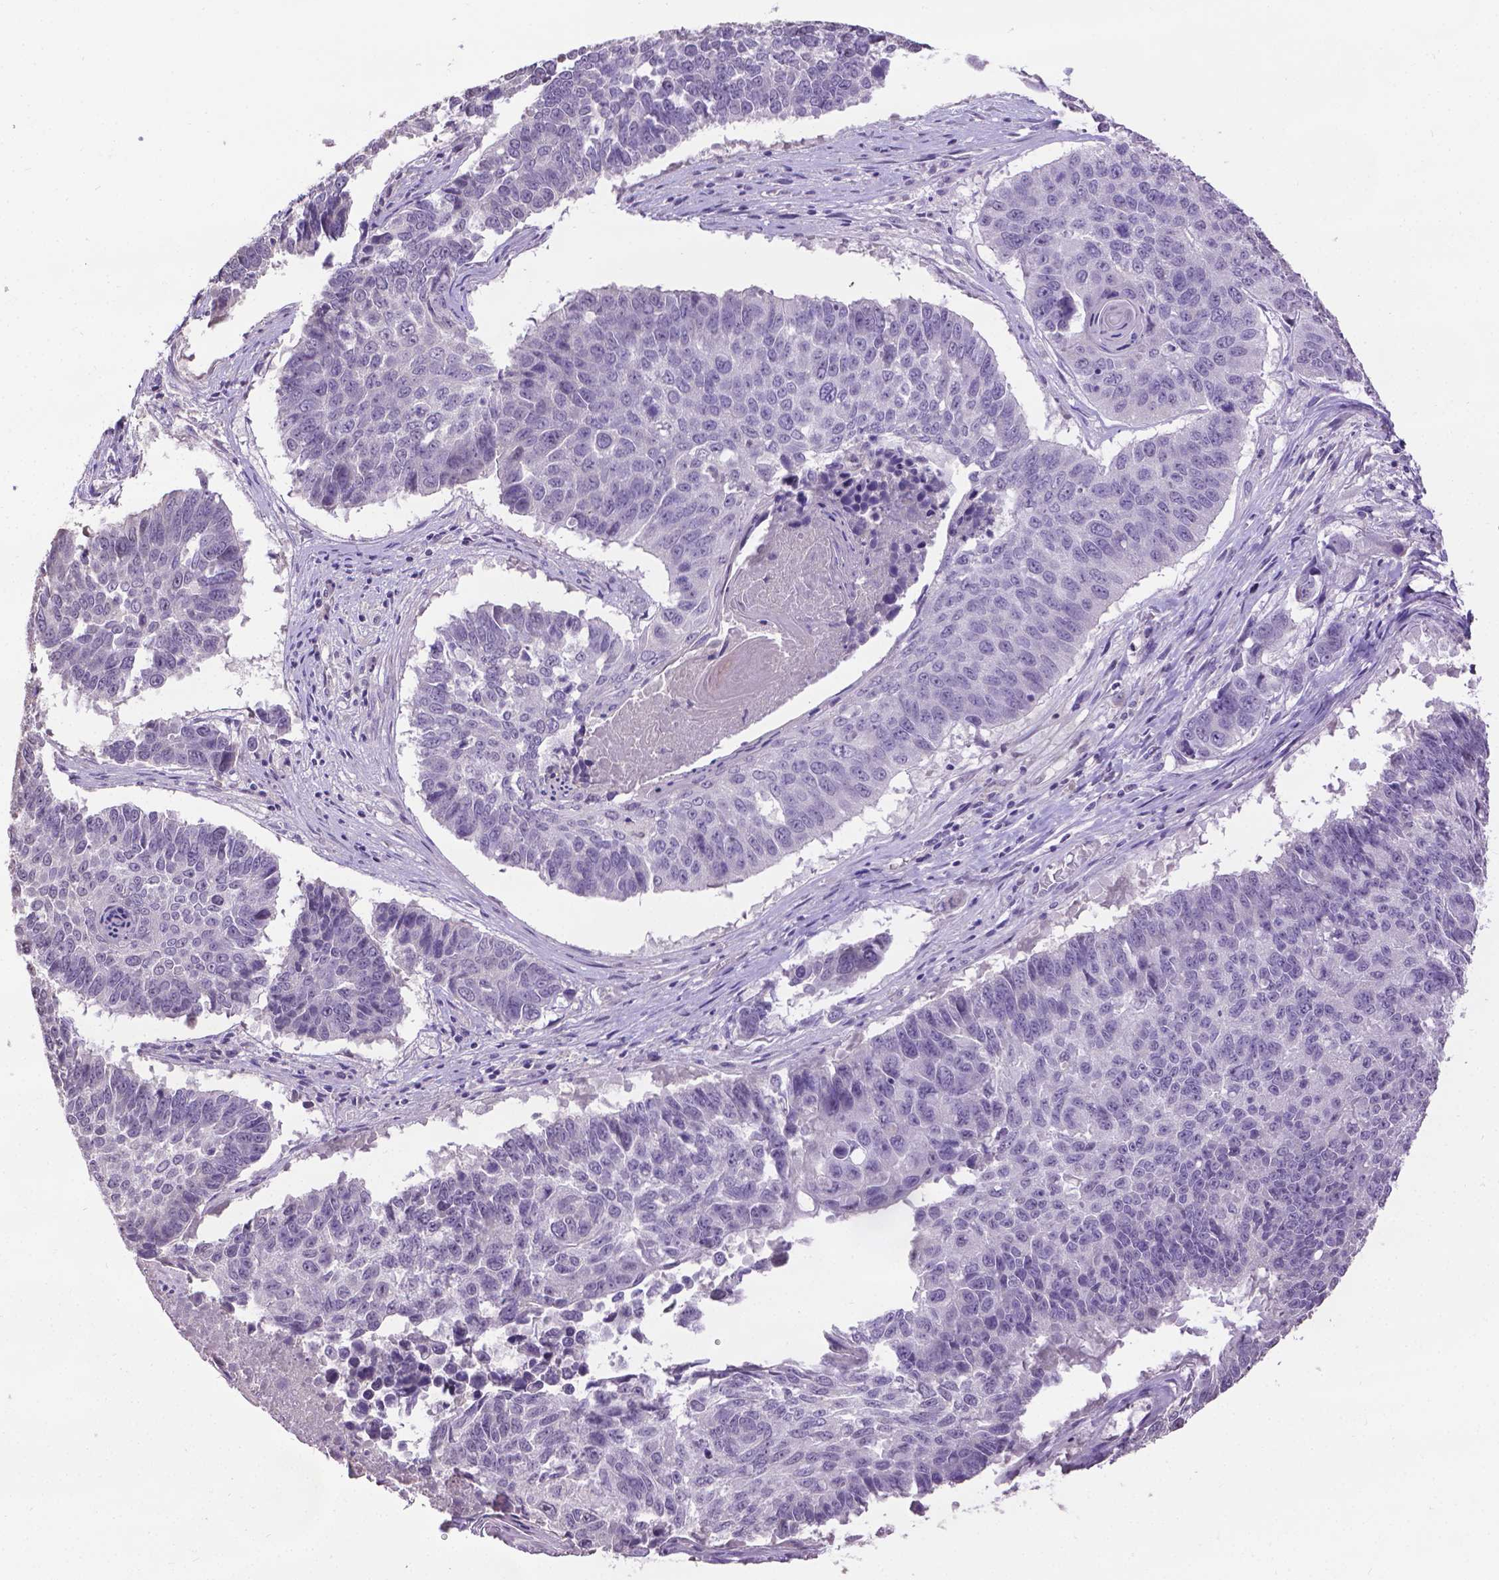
{"staining": {"intensity": "negative", "quantity": "none", "location": "none"}, "tissue": "lung cancer", "cell_type": "Tumor cells", "image_type": "cancer", "snomed": [{"axis": "morphology", "description": "Squamous cell carcinoma, NOS"}, {"axis": "topography", "description": "Lung"}], "caption": "Immunohistochemistry of human lung squamous cell carcinoma displays no staining in tumor cells.", "gene": "CPM", "patient": {"sex": "male", "age": 73}}